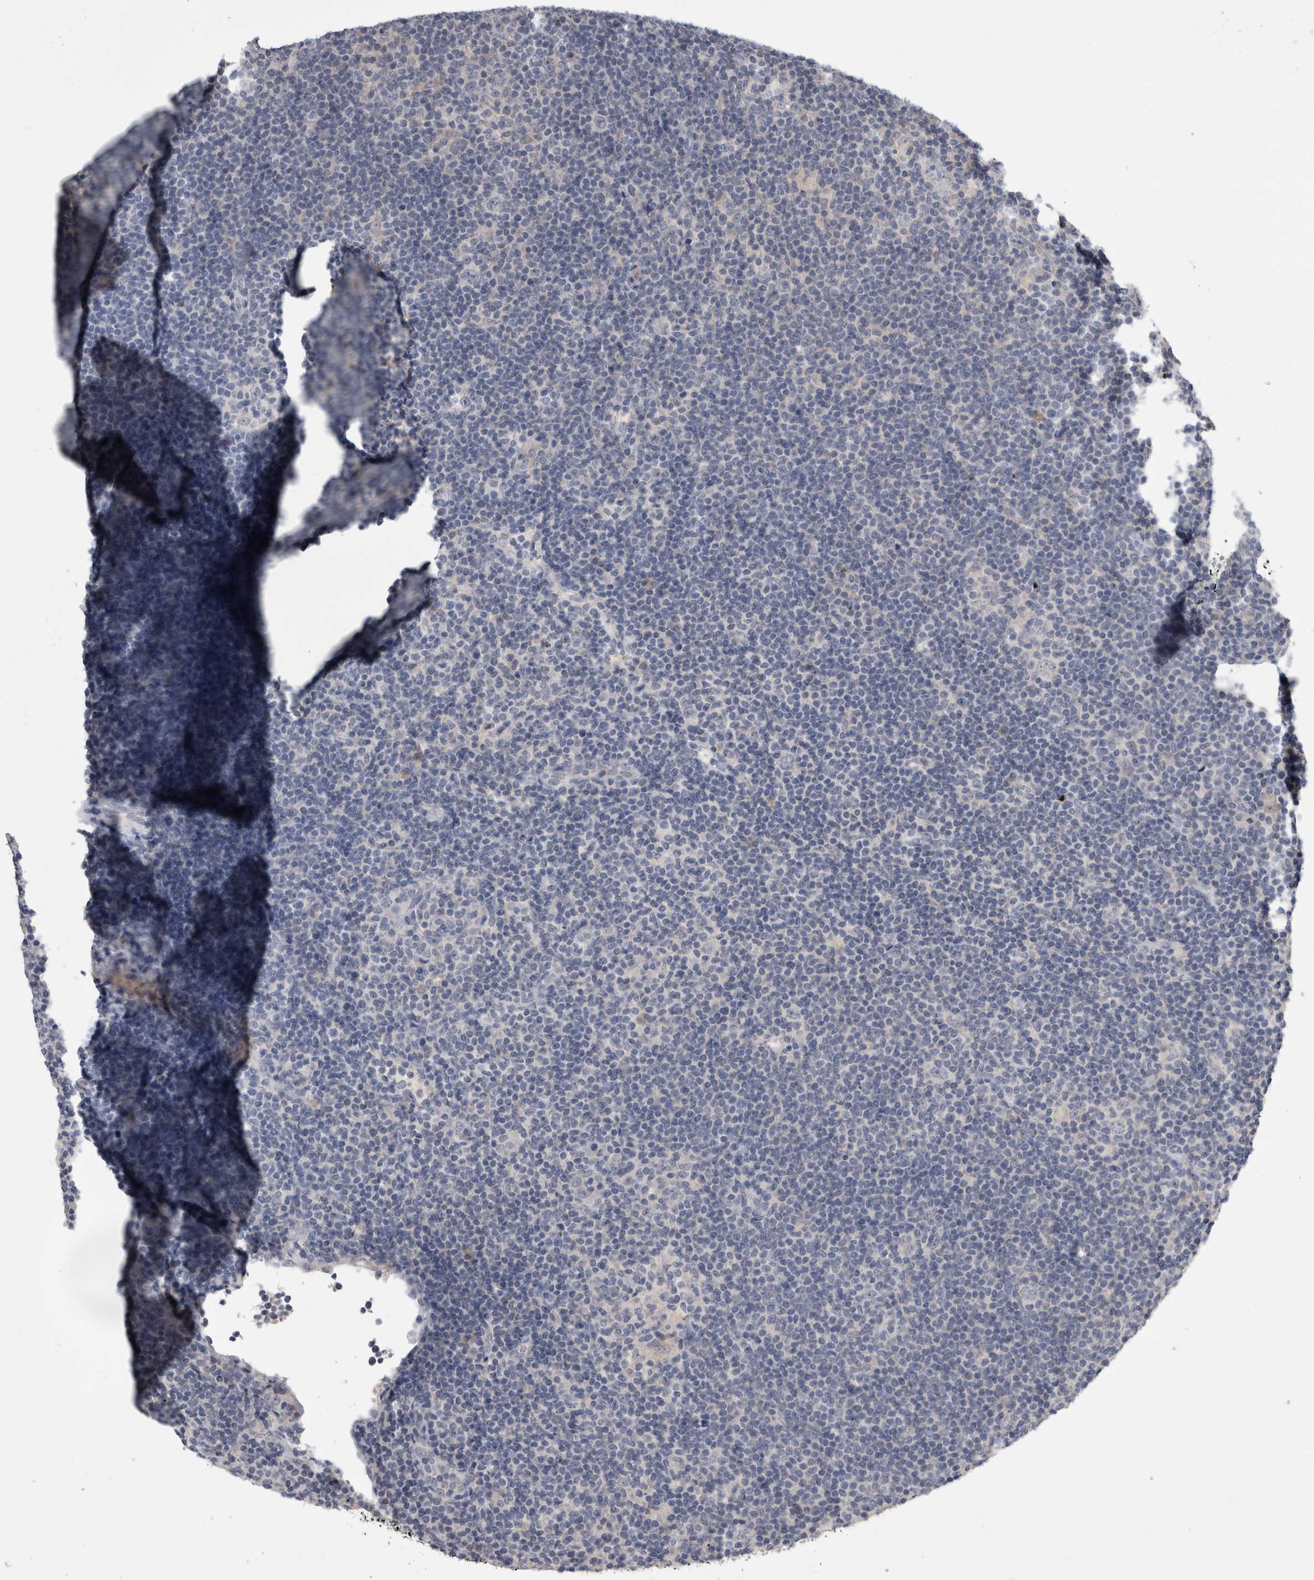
{"staining": {"intensity": "negative", "quantity": "none", "location": "none"}, "tissue": "lymphoma", "cell_type": "Tumor cells", "image_type": "cancer", "snomed": [{"axis": "morphology", "description": "Hodgkin's disease, NOS"}, {"axis": "topography", "description": "Lymph node"}], "caption": "Tumor cells are negative for protein expression in human lymphoma. Nuclei are stained in blue.", "gene": "ANXA13", "patient": {"sex": "female", "age": 57}}